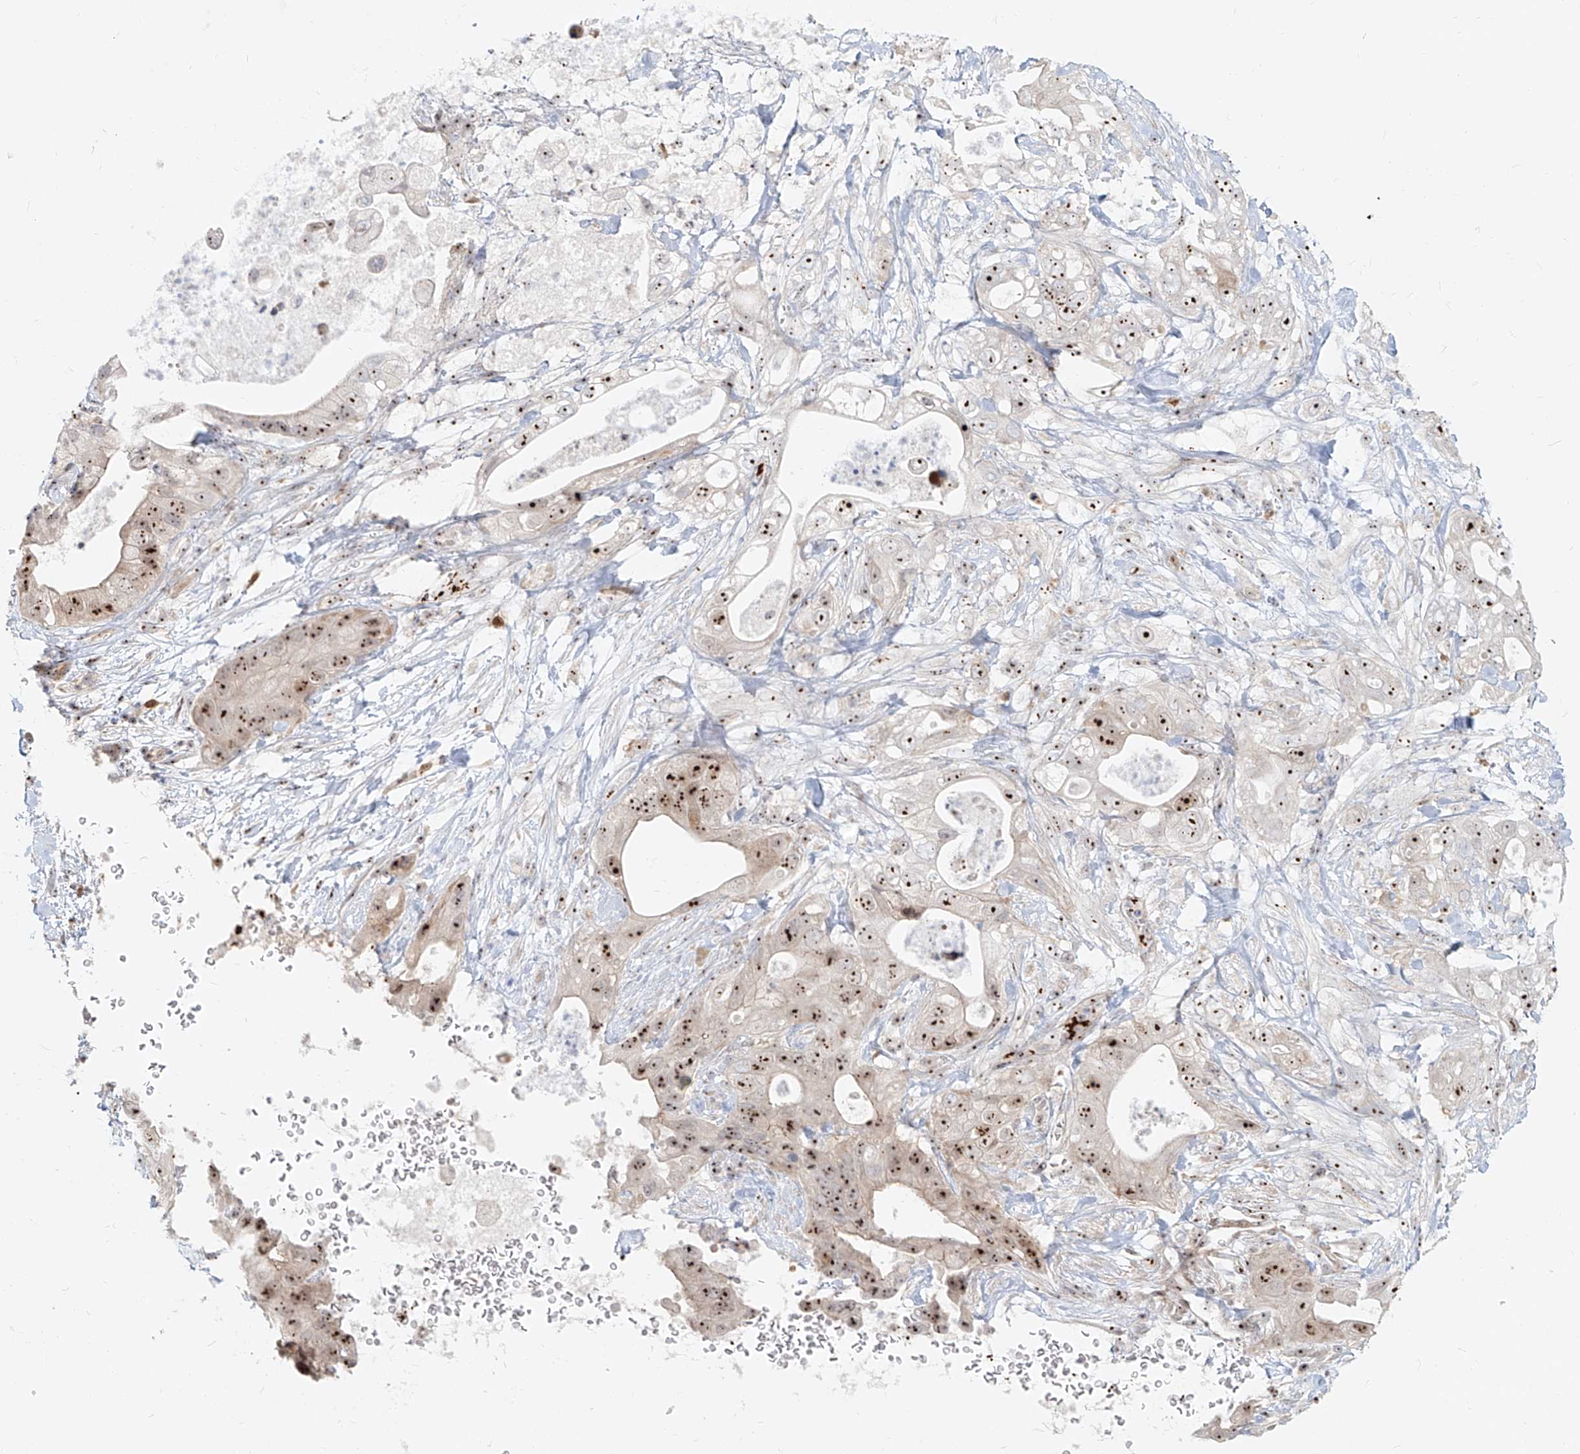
{"staining": {"intensity": "strong", "quantity": ">75%", "location": "nuclear"}, "tissue": "pancreatic cancer", "cell_type": "Tumor cells", "image_type": "cancer", "snomed": [{"axis": "morphology", "description": "Adenocarcinoma, NOS"}, {"axis": "topography", "description": "Pancreas"}], "caption": "Strong nuclear protein staining is identified in approximately >75% of tumor cells in adenocarcinoma (pancreatic).", "gene": "BYSL", "patient": {"sex": "female", "age": 78}}